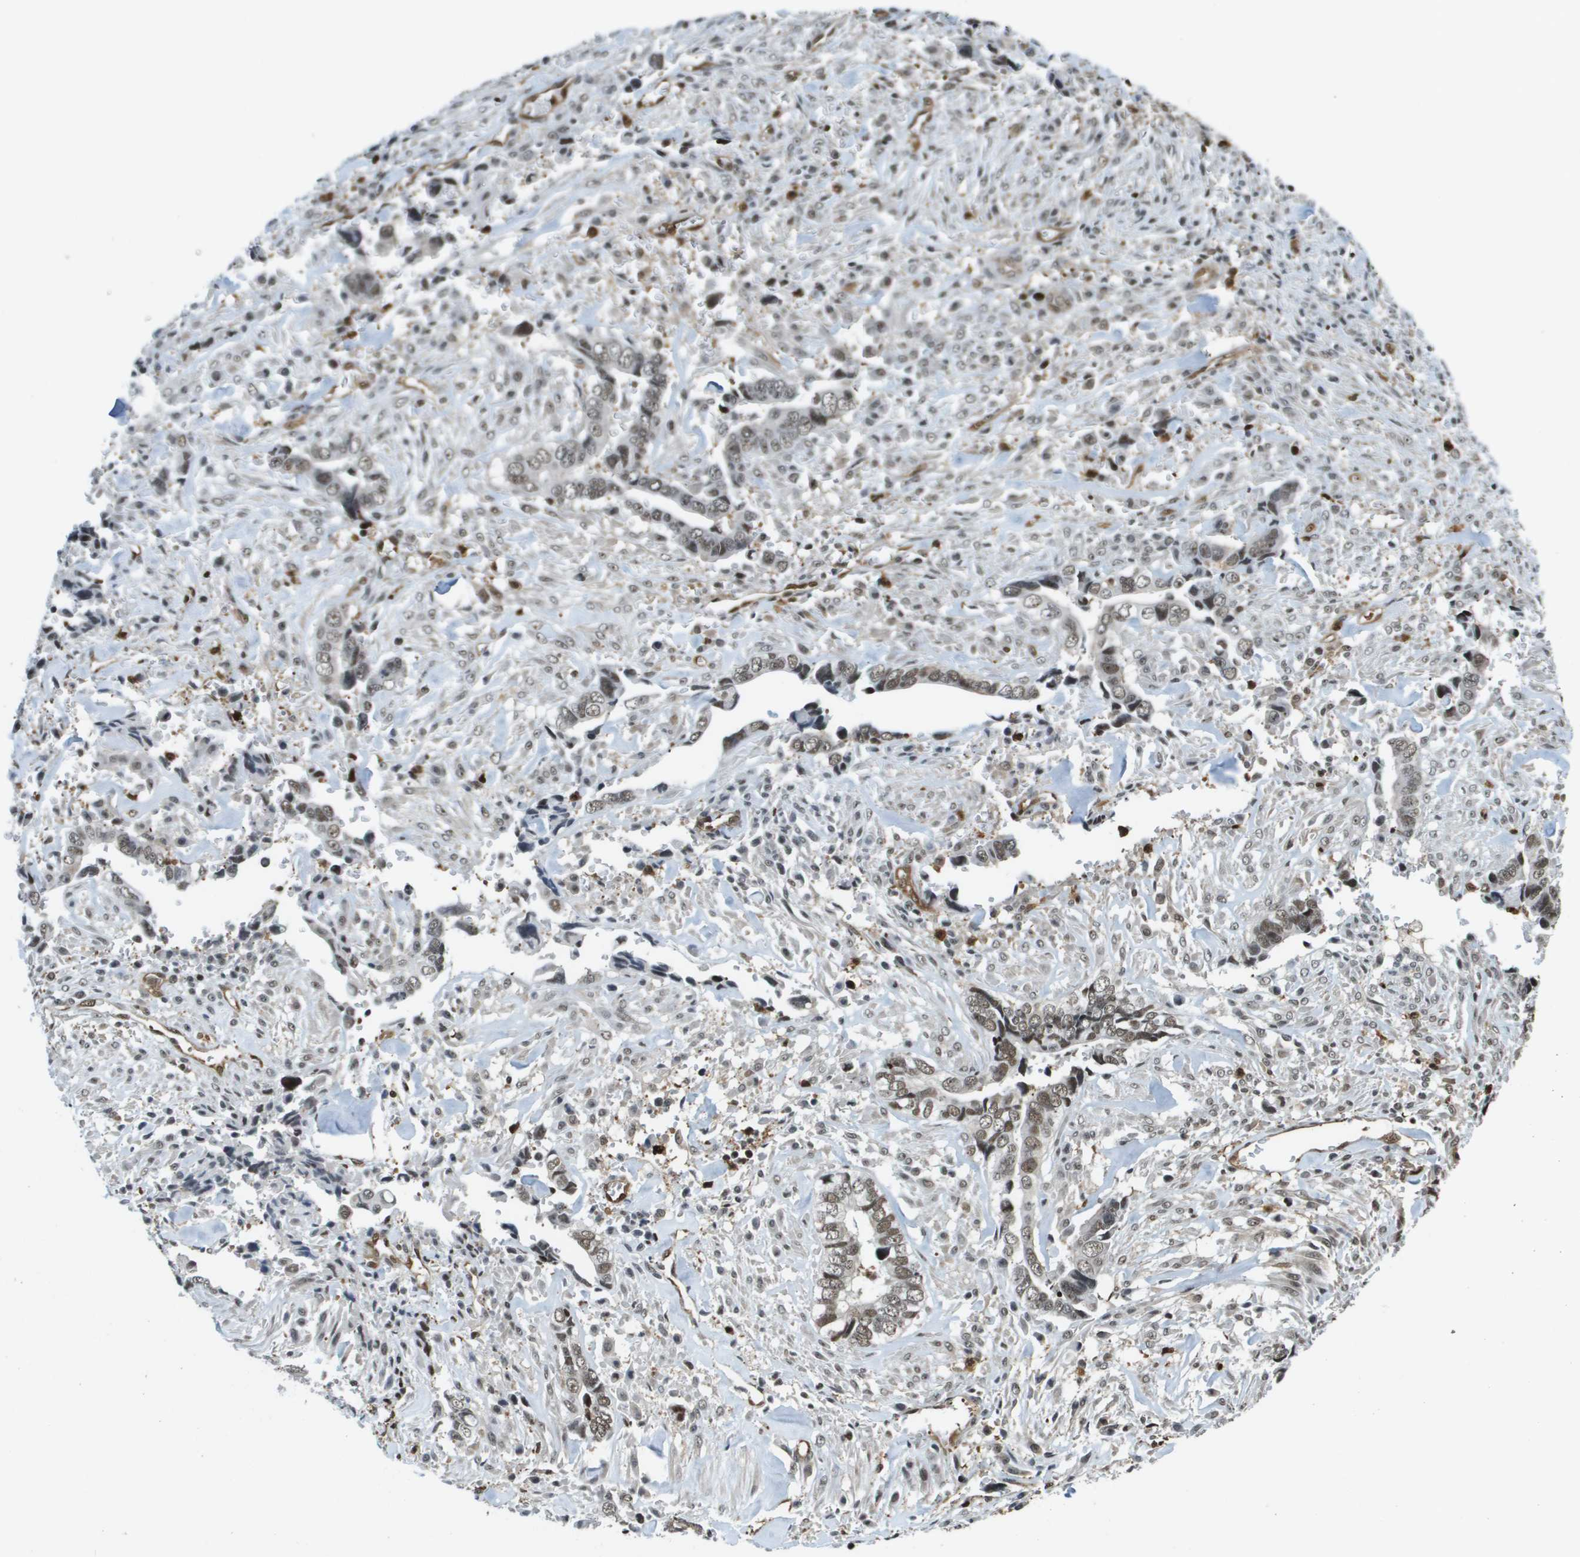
{"staining": {"intensity": "weak", "quantity": ">75%", "location": "nuclear"}, "tissue": "liver cancer", "cell_type": "Tumor cells", "image_type": "cancer", "snomed": [{"axis": "morphology", "description": "Cholangiocarcinoma"}, {"axis": "topography", "description": "Liver"}], "caption": "The image demonstrates staining of liver cancer (cholangiocarcinoma), revealing weak nuclear protein positivity (brown color) within tumor cells.", "gene": "EP400", "patient": {"sex": "female", "age": 79}}